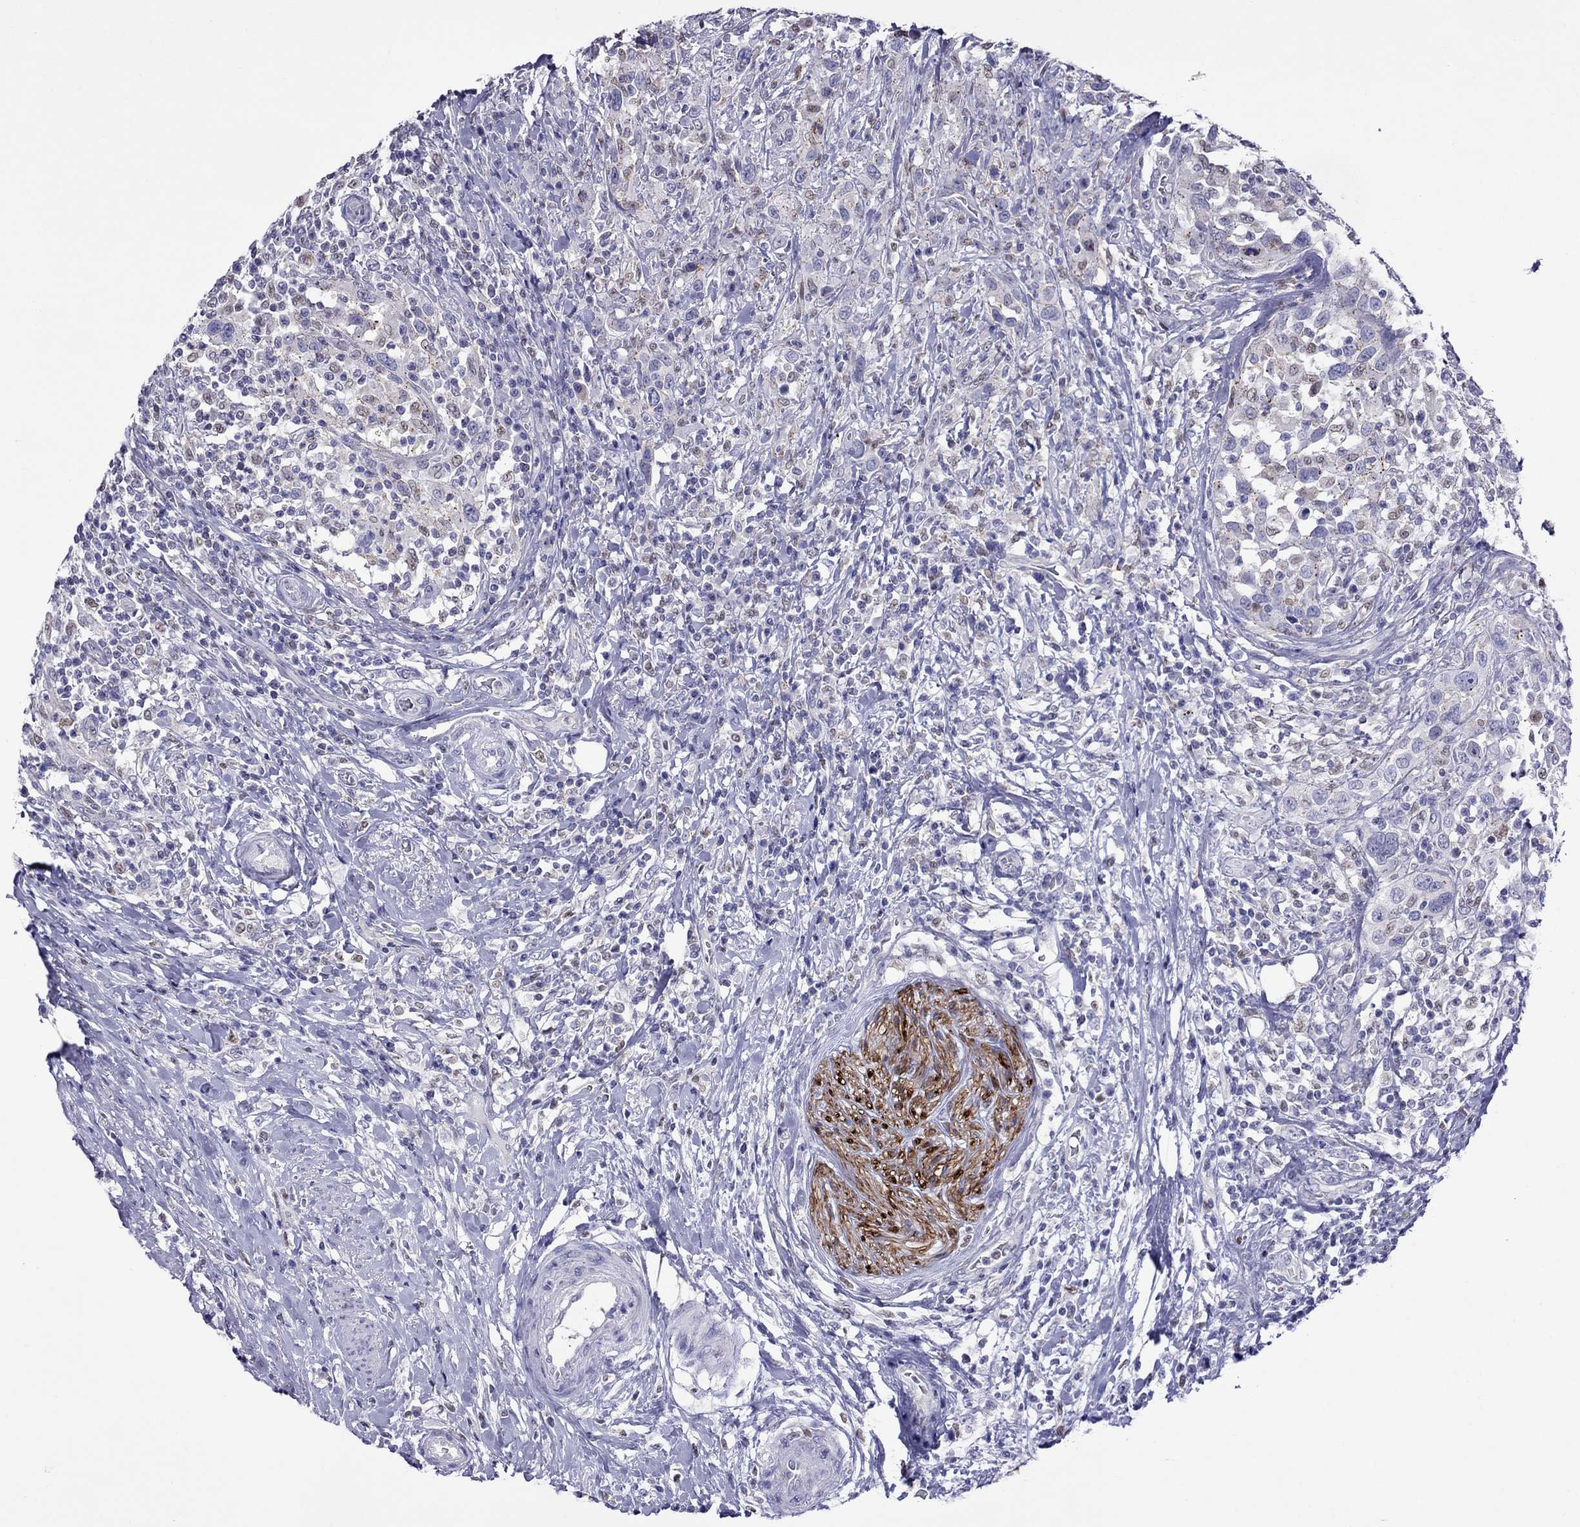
{"staining": {"intensity": "negative", "quantity": "none", "location": "none"}, "tissue": "urothelial cancer", "cell_type": "Tumor cells", "image_type": "cancer", "snomed": [{"axis": "morphology", "description": "Urothelial carcinoma, NOS"}, {"axis": "morphology", "description": "Urothelial carcinoma, High grade"}, {"axis": "topography", "description": "Urinary bladder"}], "caption": "High magnification brightfield microscopy of urothelial carcinoma (high-grade) stained with DAB (3,3'-diaminobenzidine) (brown) and counterstained with hematoxylin (blue): tumor cells show no significant staining.", "gene": "MPZ", "patient": {"sex": "female", "age": 64}}